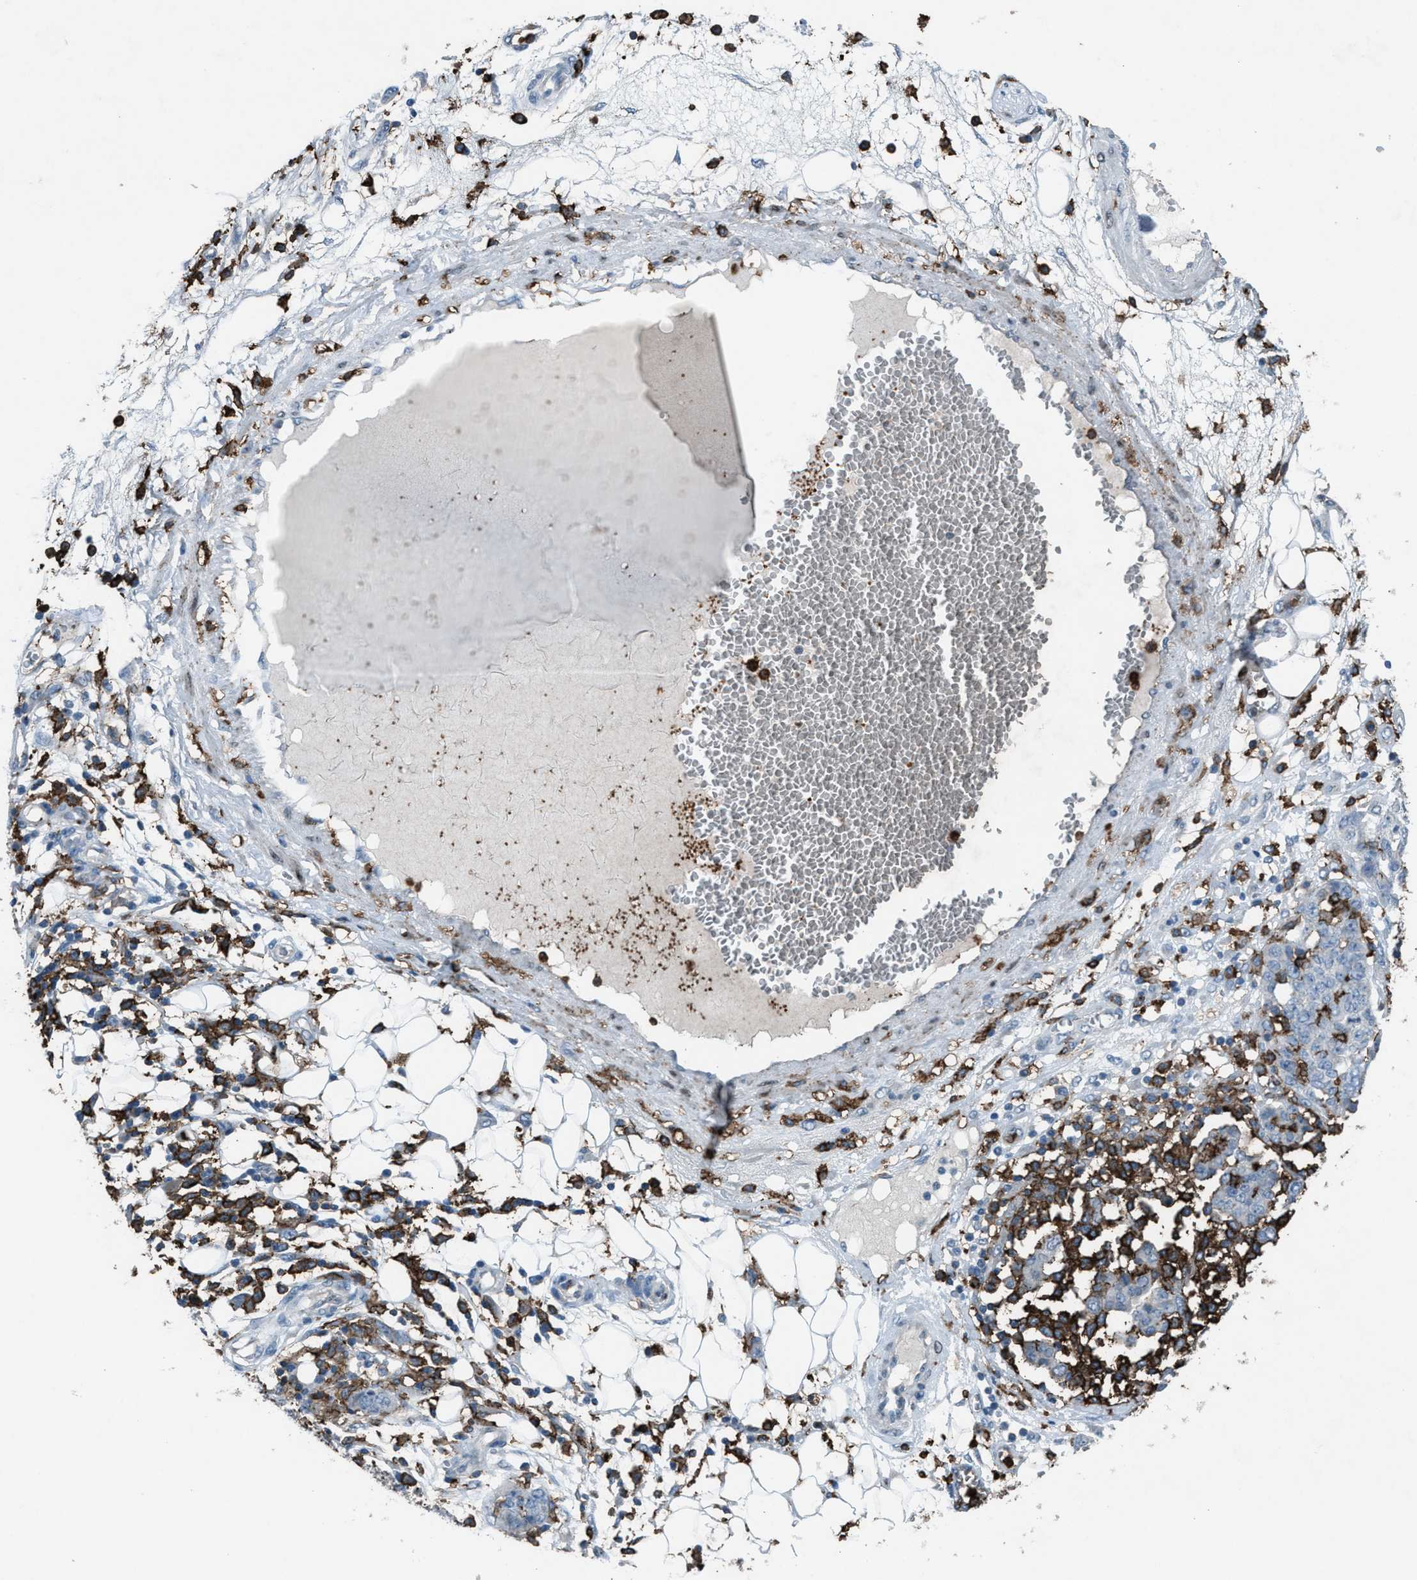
{"staining": {"intensity": "negative", "quantity": "none", "location": "none"}, "tissue": "ovarian cancer", "cell_type": "Tumor cells", "image_type": "cancer", "snomed": [{"axis": "morphology", "description": "Cystadenocarcinoma, serous, NOS"}, {"axis": "topography", "description": "Soft tissue"}, {"axis": "topography", "description": "Ovary"}], "caption": "Serous cystadenocarcinoma (ovarian) was stained to show a protein in brown. There is no significant expression in tumor cells.", "gene": "FCER1G", "patient": {"sex": "female", "age": 57}}